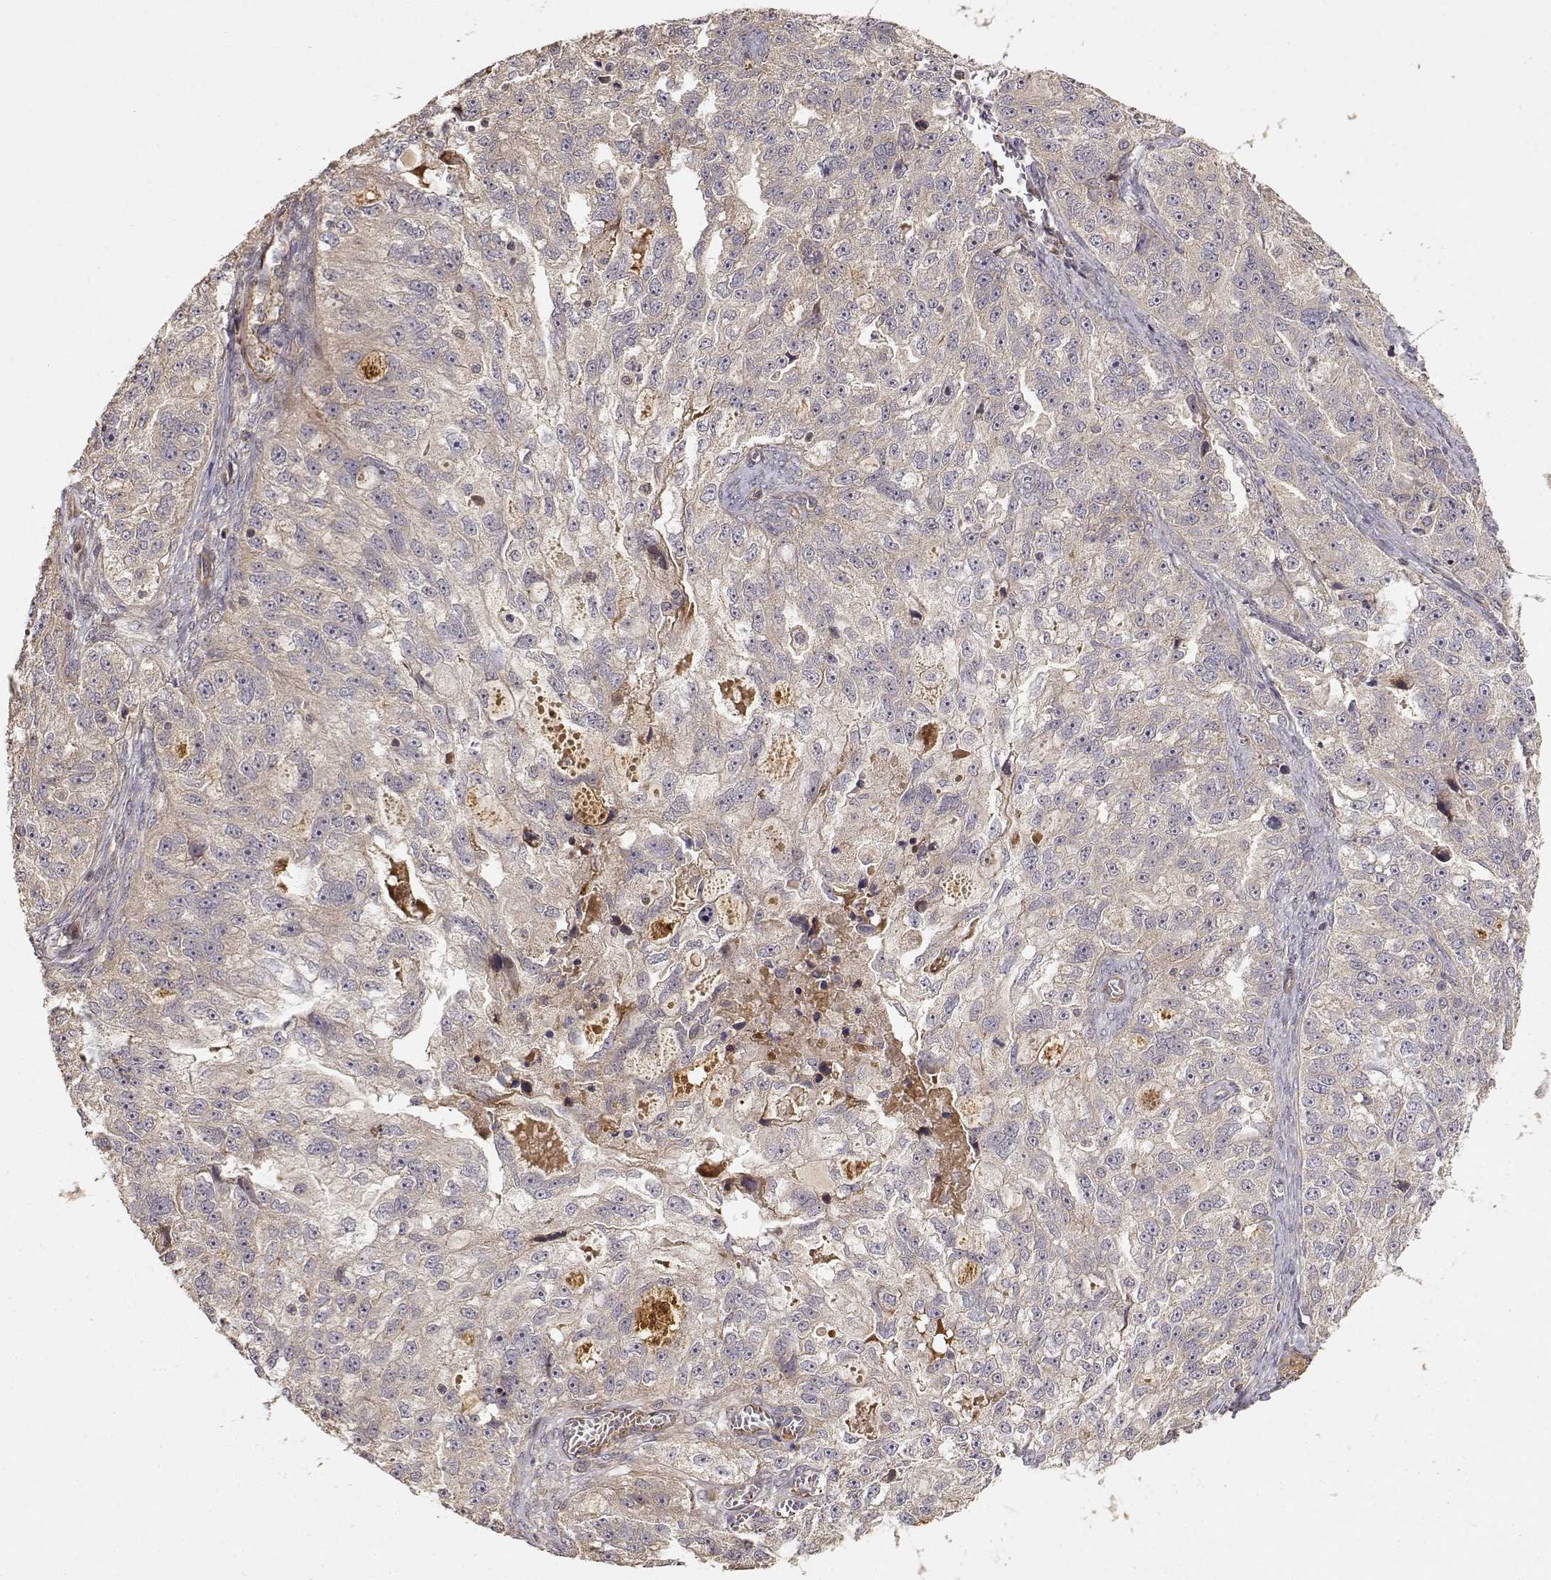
{"staining": {"intensity": "weak", "quantity": "<25%", "location": "cytoplasmic/membranous"}, "tissue": "ovarian cancer", "cell_type": "Tumor cells", "image_type": "cancer", "snomed": [{"axis": "morphology", "description": "Cystadenocarcinoma, serous, NOS"}, {"axis": "topography", "description": "Ovary"}], "caption": "Human serous cystadenocarcinoma (ovarian) stained for a protein using immunohistochemistry (IHC) exhibits no staining in tumor cells.", "gene": "PICK1", "patient": {"sex": "female", "age": 51}}